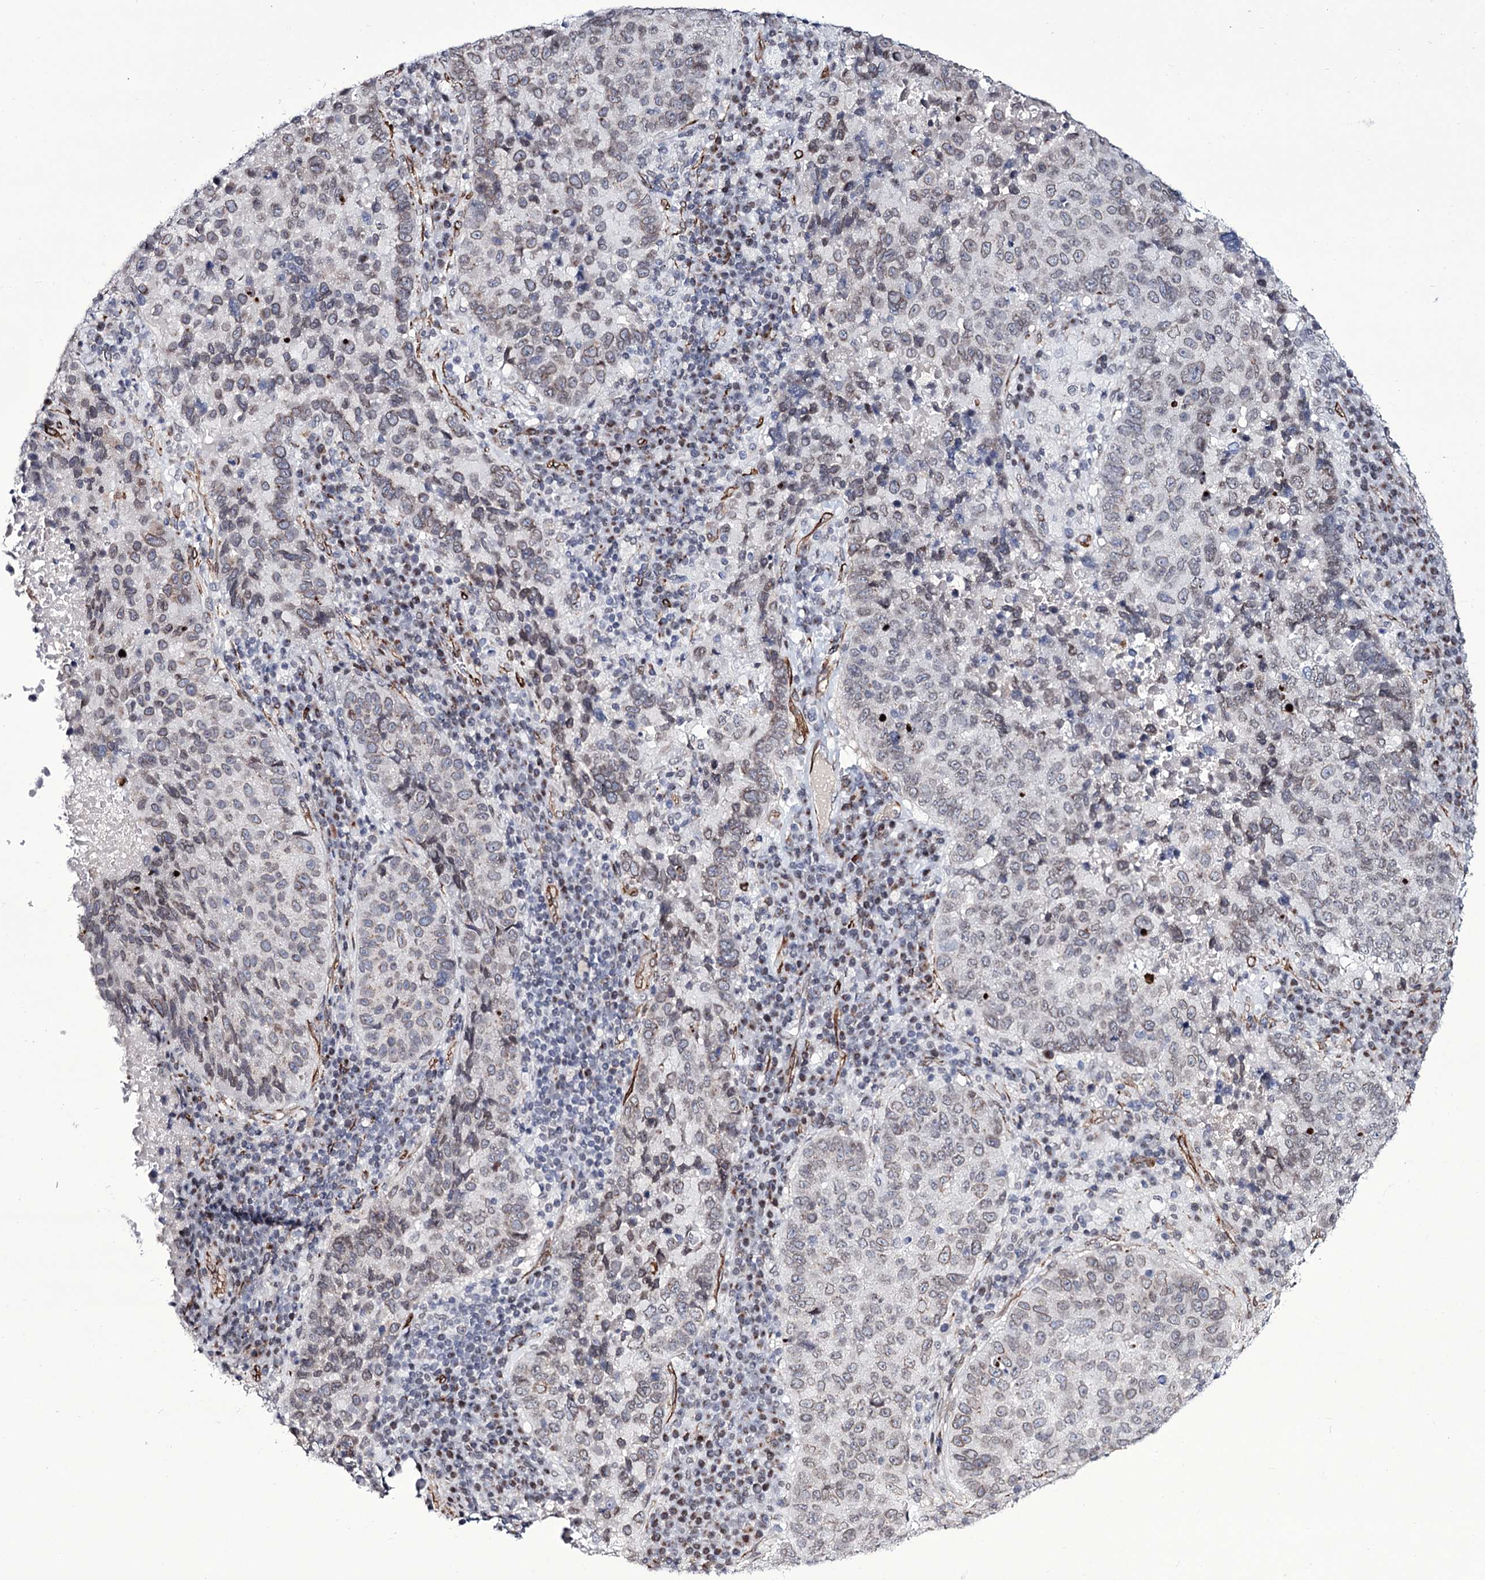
{"staining": {"intensity": "weak", "quantity": "<25%", "location": "cytoplasmic/membranous,nuclear"}, "tissue": "lung cancer", "cell_type": "Tumor cells", "image_type": "cancer", "snomed": [{"axis": "morphology", "description": "Squamous cell carcinoma, NOS"}, {"axis": "topography", "description": "Lung"}], "caption": "This is an IHC micrograph of squamous cell carcinoma (lung). There is no staining in tumor cells.", "gene": "ZC3H12C", "patient": {"sex": "male", "age": 73}}